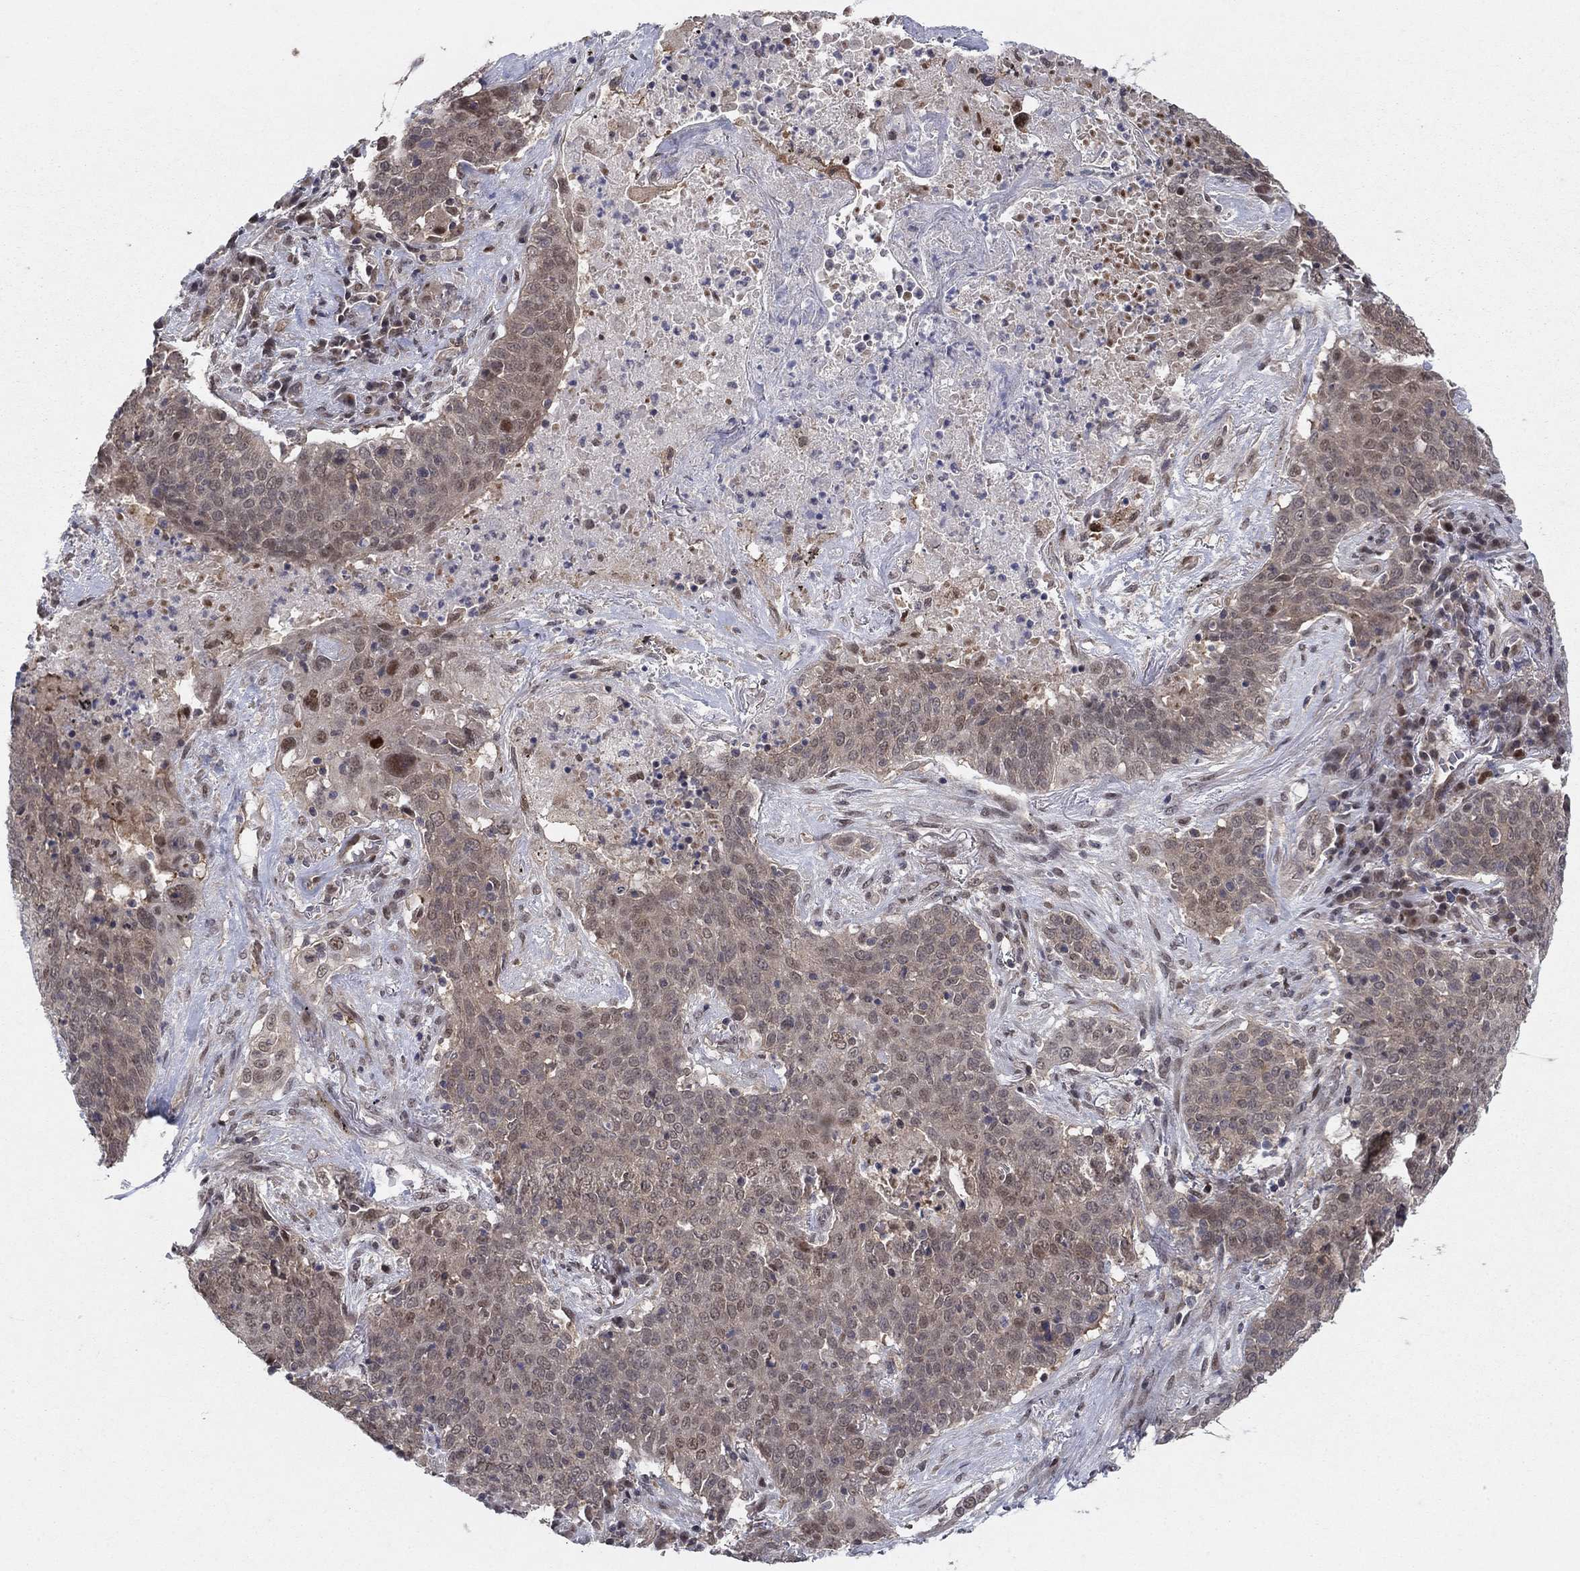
{"staining": {"intensity": "weak", "quantity": "25%-75%", "location": "cytoplasmic/membranous,nuclear"}, "tissue": "lung cancer", "cell_type": "Tumor cells", "image_type": "cancer", "snomed": [{"axis": "morphology", "description": "Squamous cell carcinoma, NOS"}, {"axis": "topography", "description": "Lung"}], "caption": "This photomicrograph shows lung cancer (squamous cell carcinoma) stained with immunohistochemistry (IHC) to label a protein in brown. The cytoplasmic/membranous and nuclear of tumor cells show weak positivity for the protein. Nuclei are counter-stained blue.", "gene": "PSMC1", "patient": {"sex": "male", "age": 82}}